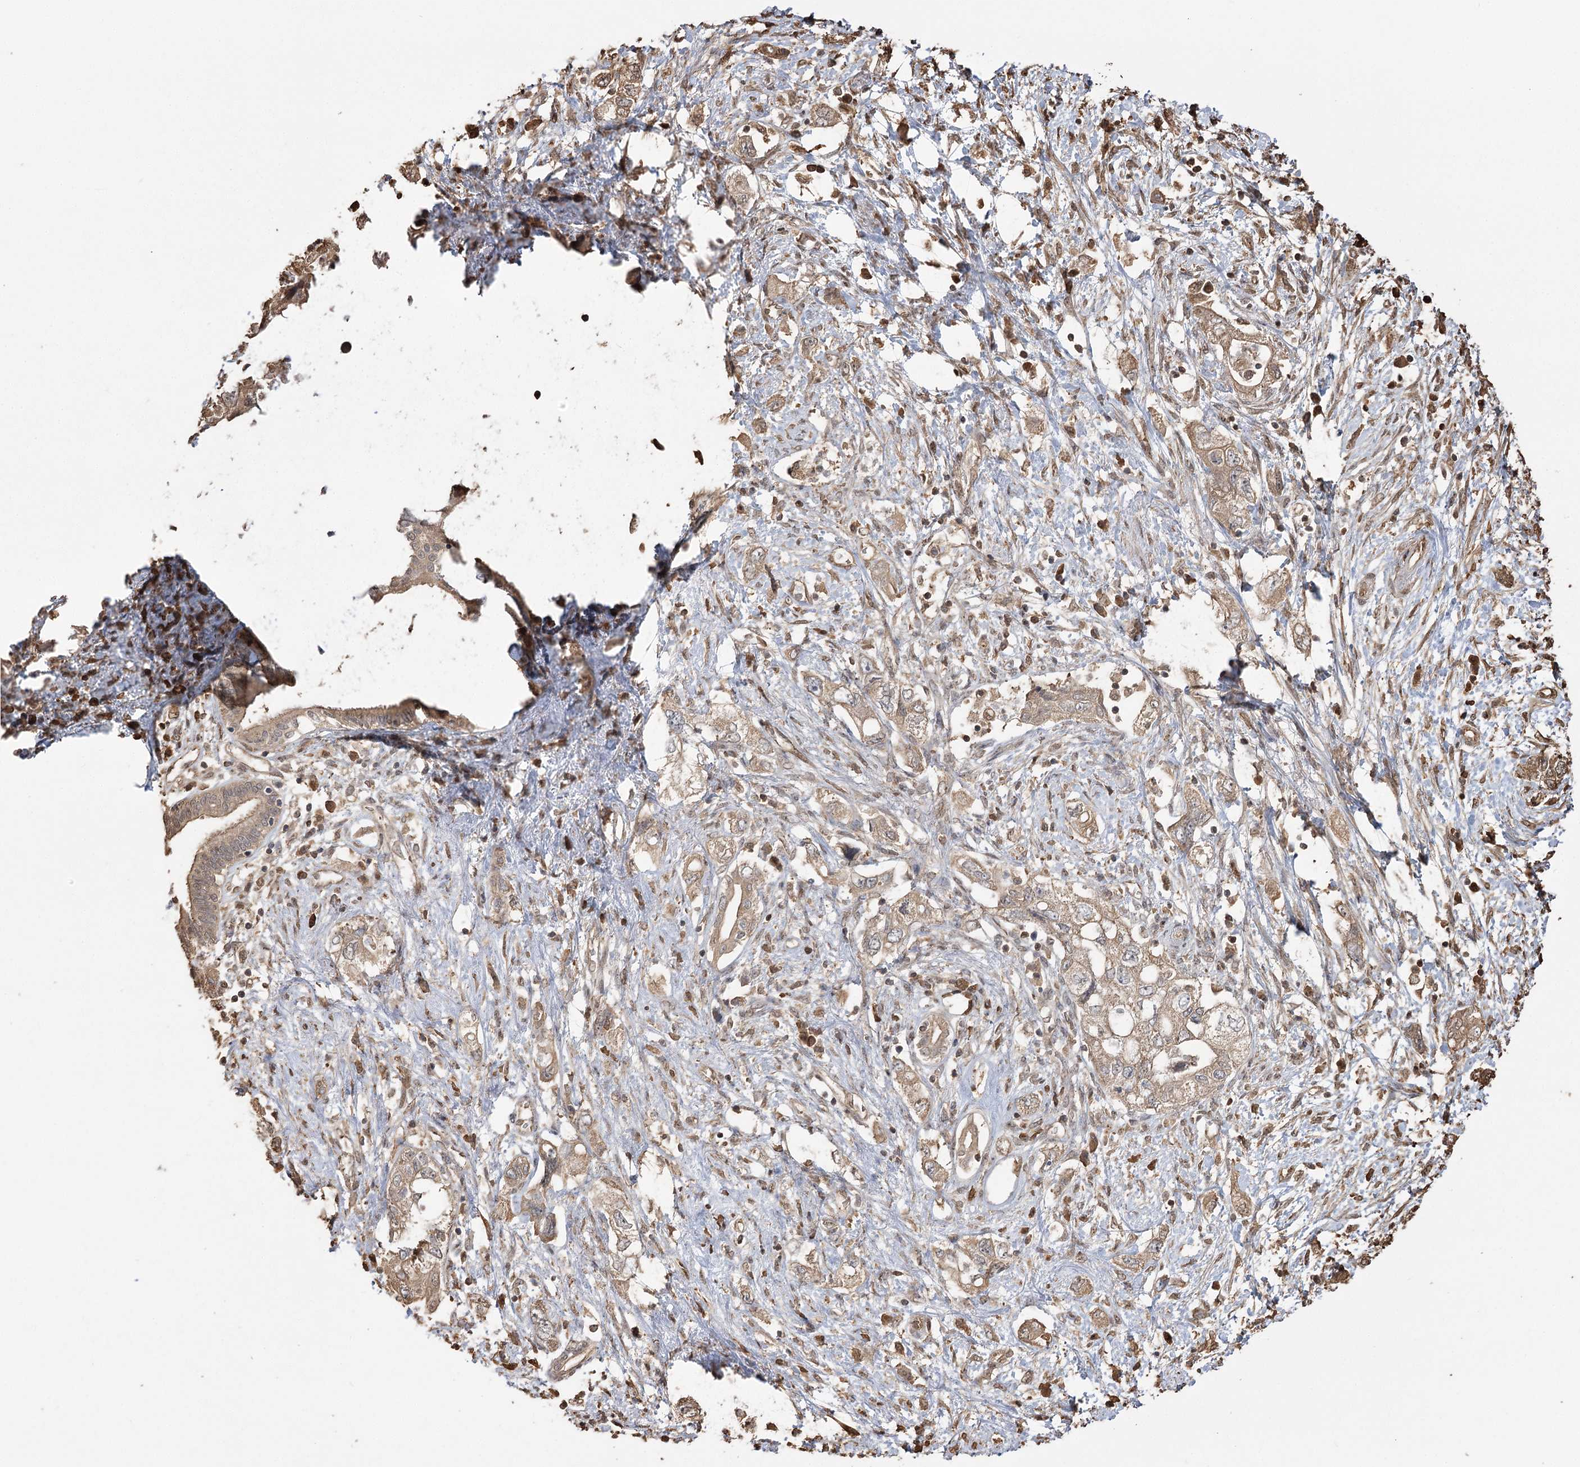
{"staining": {"intensity": "weak", "quantity": ">75%", "location": "cytoplasmic/membranous"}, "tissue": "pancreatic cancer", "cell_type": "Tumor cells", "image_type": "cancer", "snomed": [{"axis": "morphology", "description": "Adenocarcinoma, NOS"}, {"axis": "topography", "description": "Pancreas"}], "caption": "Pancreatic adenocarcinoma stained for a protein (brown) shows weak cytoplasmic/membranous positive staining in approximately >75% of tumor cells.", "gene": "PLCH1", "patient": {"sex": "female", "age": 73}}